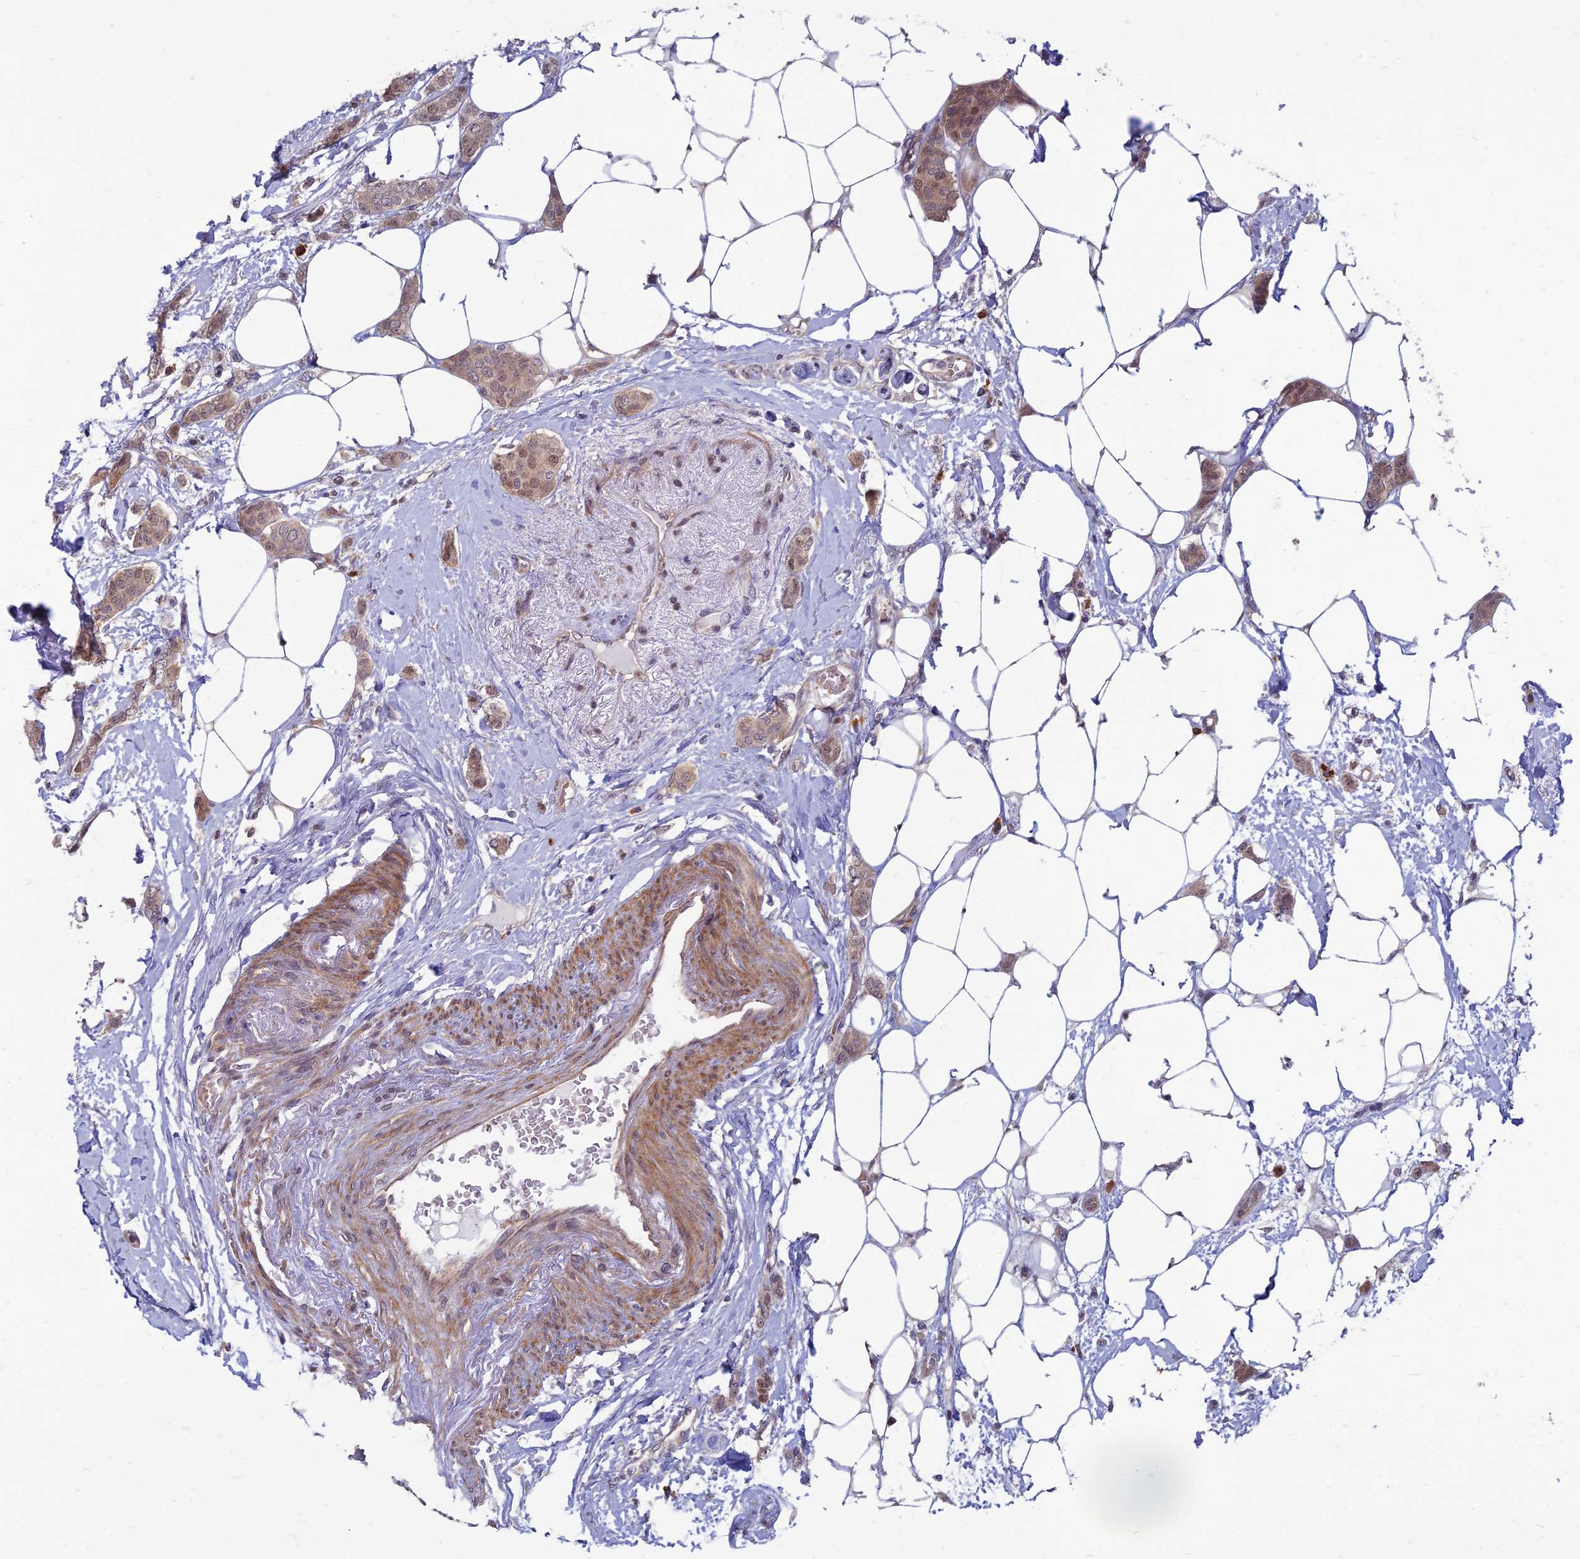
{"staining": {"intensity": "moderate", "quantity": ">75%", "location": "cytoplasmic/membranous,nuclear"}, "tissue": "breast cancer", "cell_type": "Tumor cells", "image_type": "cancer", "snomed": [{"axis": "morphology", "description": "Duct carcinoma"}, {"axis": "topography", "description": "Breast"}], "caption": "Immunohistochemistry (IHC) of human breast cancer (invasive ductal carcinoma) shows medium levels of moderate cytoplasmic/membranous and nuclear positivity in about >75% of tumor cells.", "gene": "OPA3", "patient": {"sex": "female", "age": 72}}